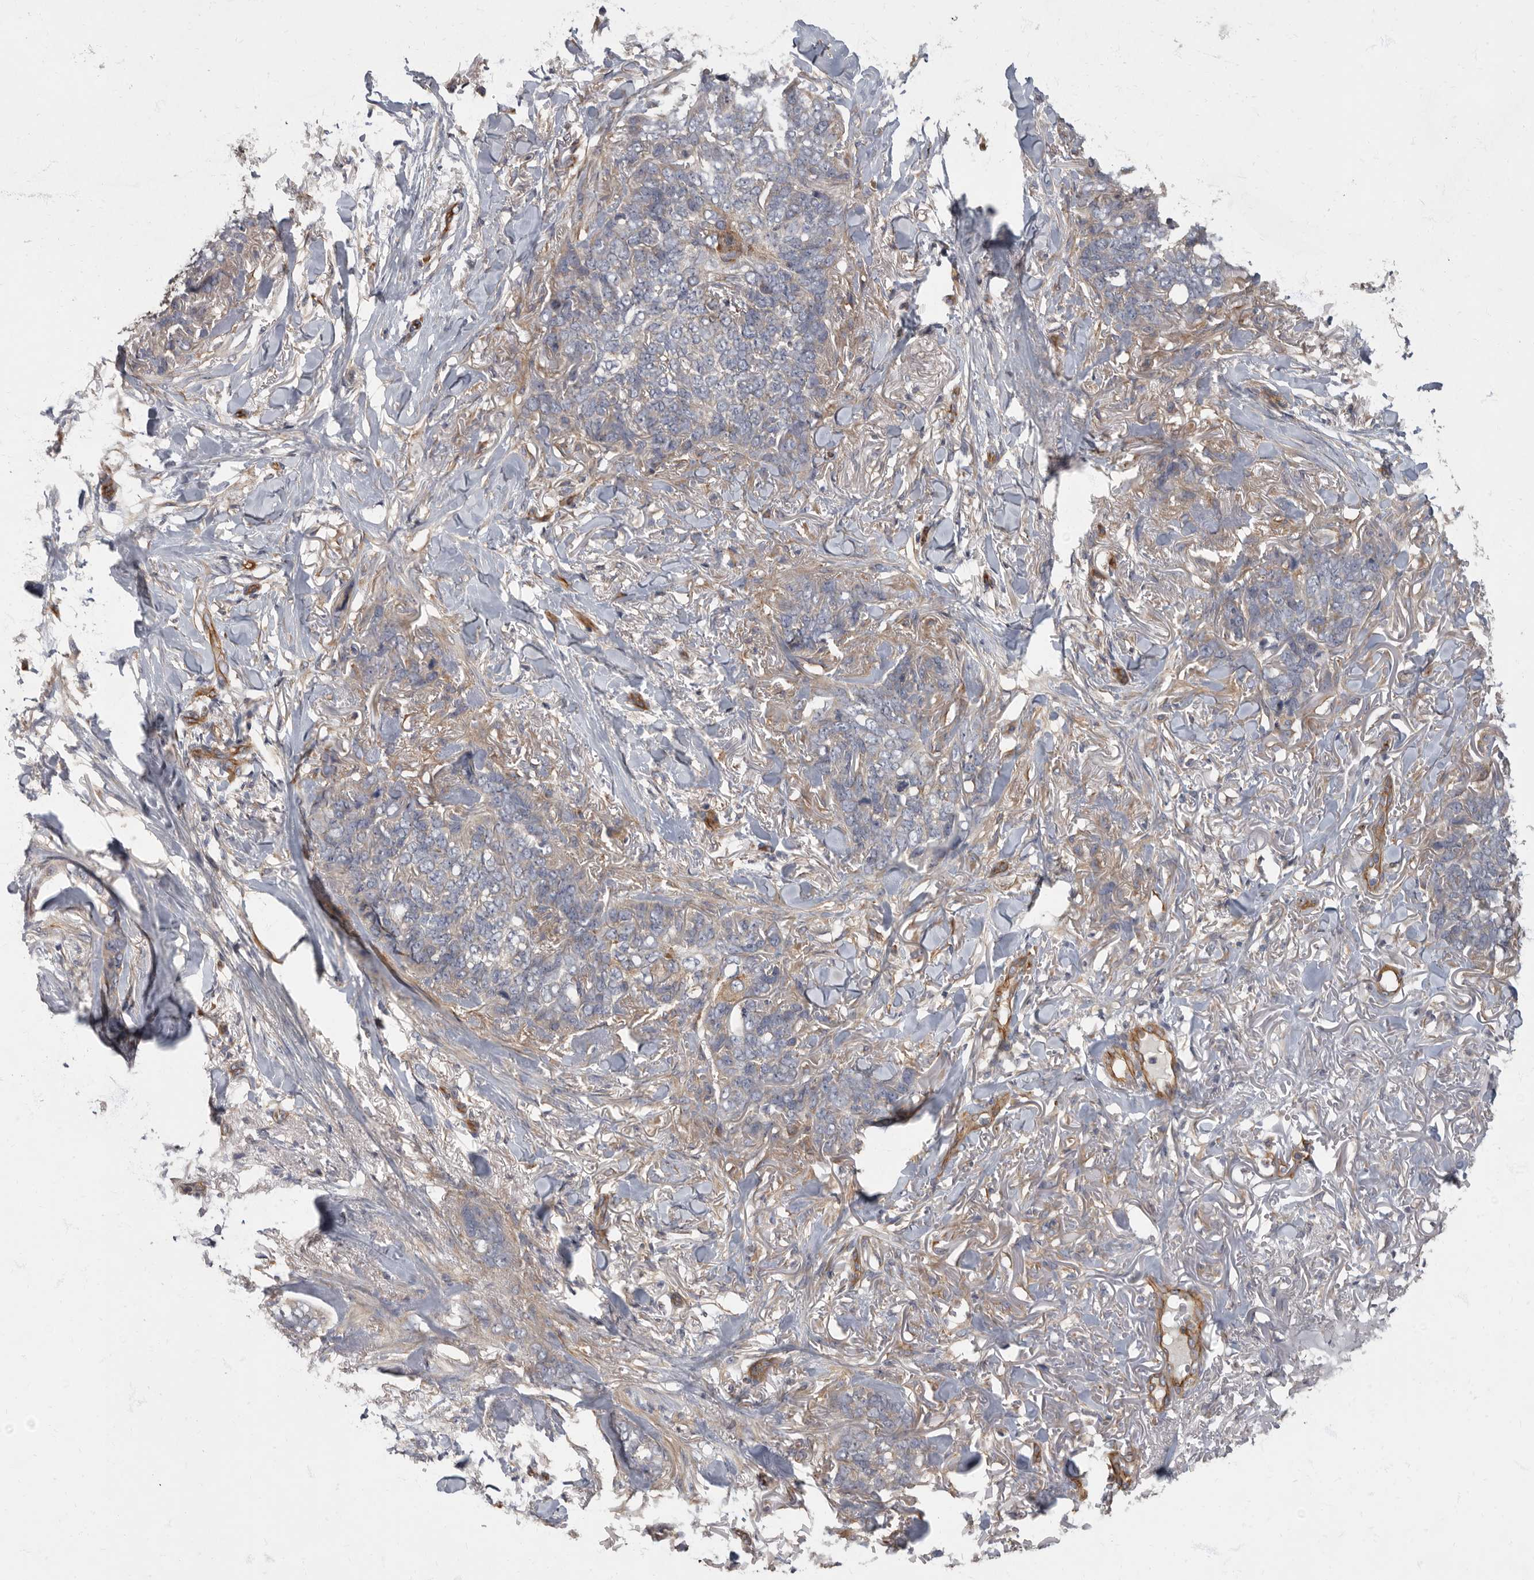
{"staining": {"intensity": "weak", "quantity": "<25%", "location": "cytoplasmic/membranous"}, "tissue": "skin cancer", "cell_type": "Tumor cells", "image_type": "cancer", "snomed": [{"axis": "morphology", "description": "Normal tissue, NOS"}, {"axis": "morphology", "description": "Basal cell carcinoma"}, {"axis": "topography", "description": "Skin"}], "caption": "Micrograph shows no significant protein positivity in tumor cells of skin cancer.", "gene": "PDK1", "patient": {"sex": "male", "age": 77}}